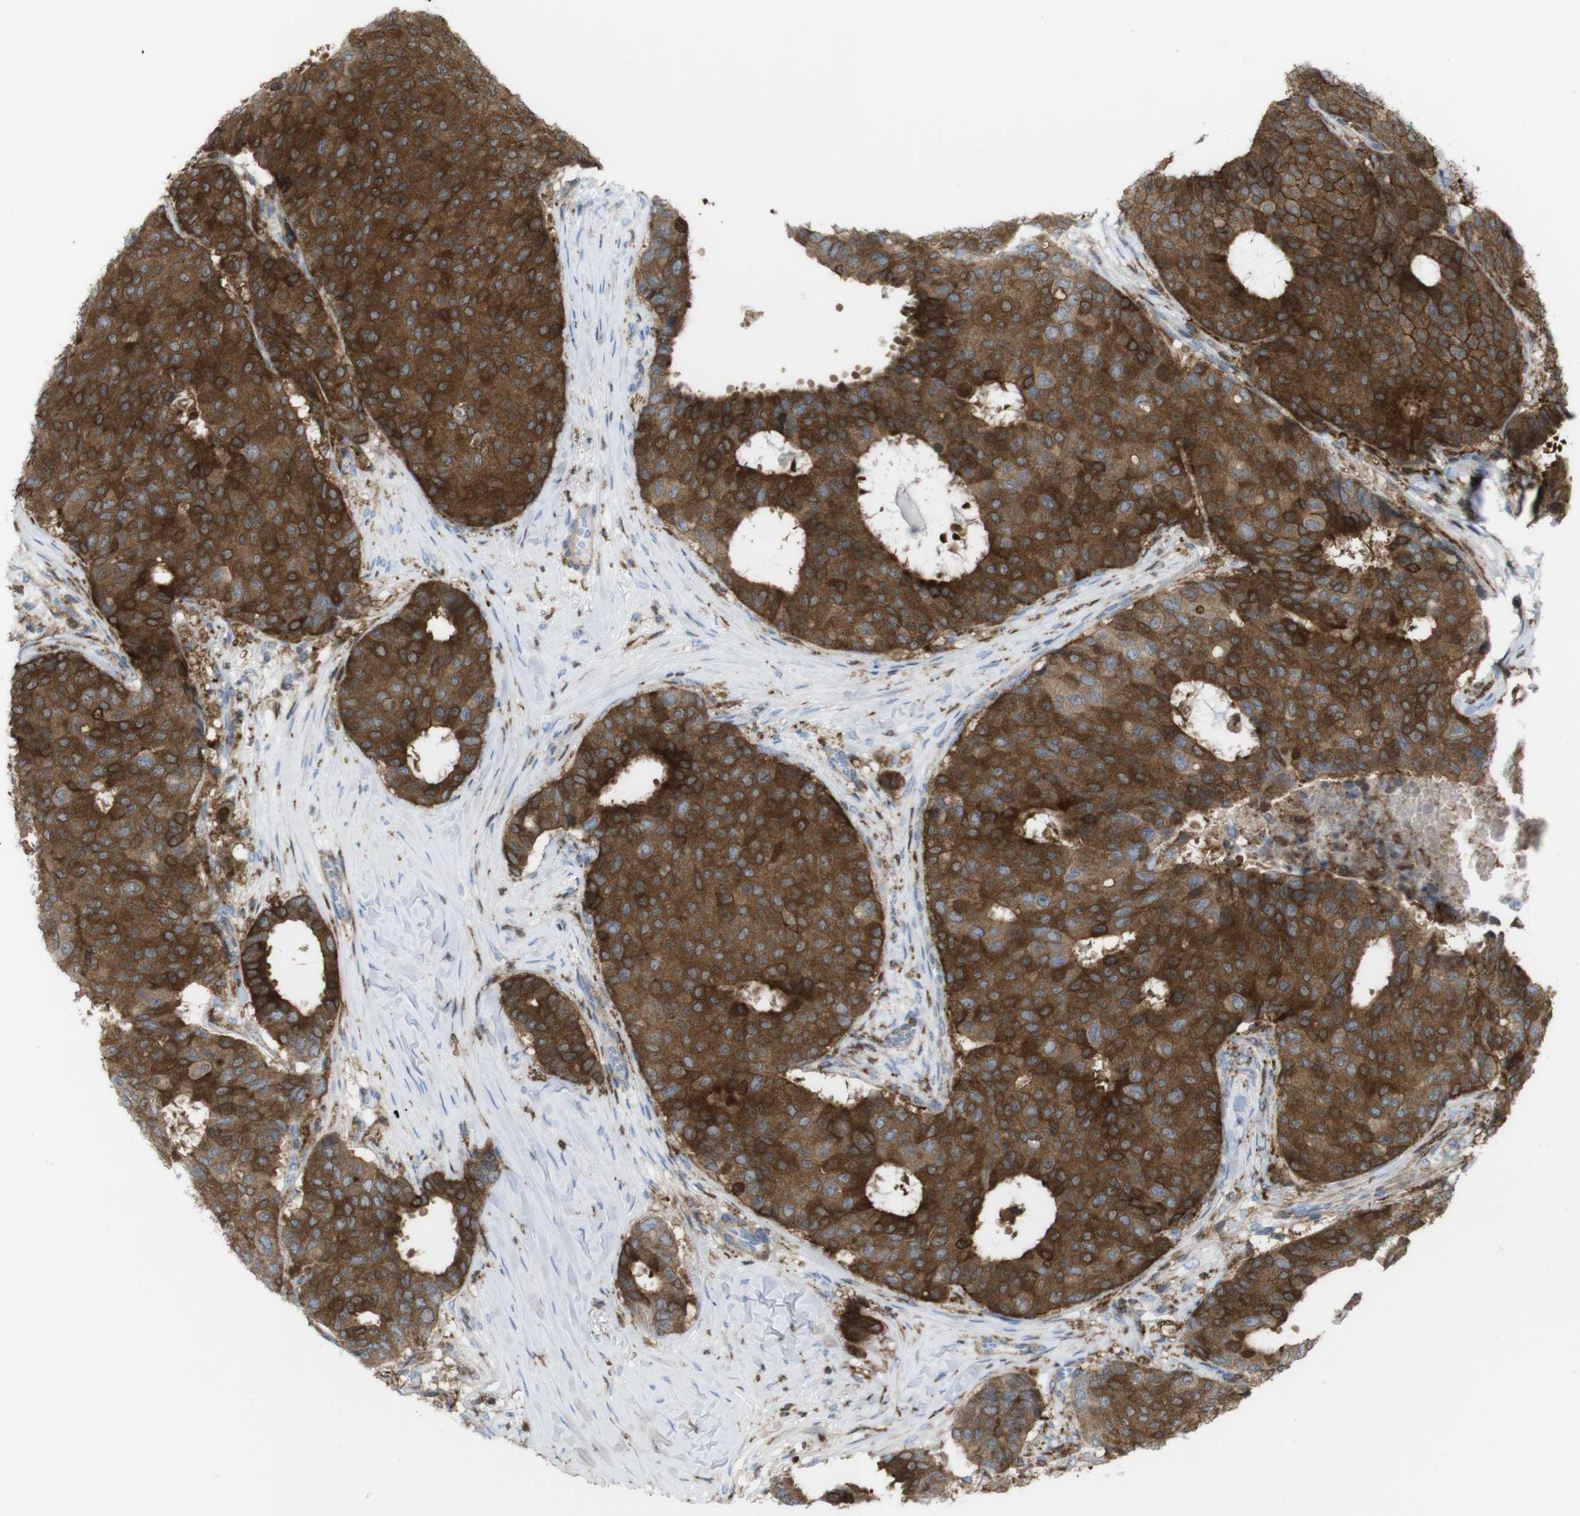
{"staining": {"intensity": "strong", "quantity": ">75%", "location": "cytoplasmic/membranous"}, "tissue": "breast cancer", "cell_type": "Tumor cells", "image_type": "cancer", "snomed": [{"axis": "morphology", "description": "Duct carcinoma"}, {"axis": "topography", "description": "Breast"}], "caption": "Brown immunohistochemical staining in breast invasive ductal carcinoma shows strong cytoplasmic/membranous staining in about >75% of tumor cells.", "gene": "PRKCD", "patient": {"sex": "female", "age": 75}}